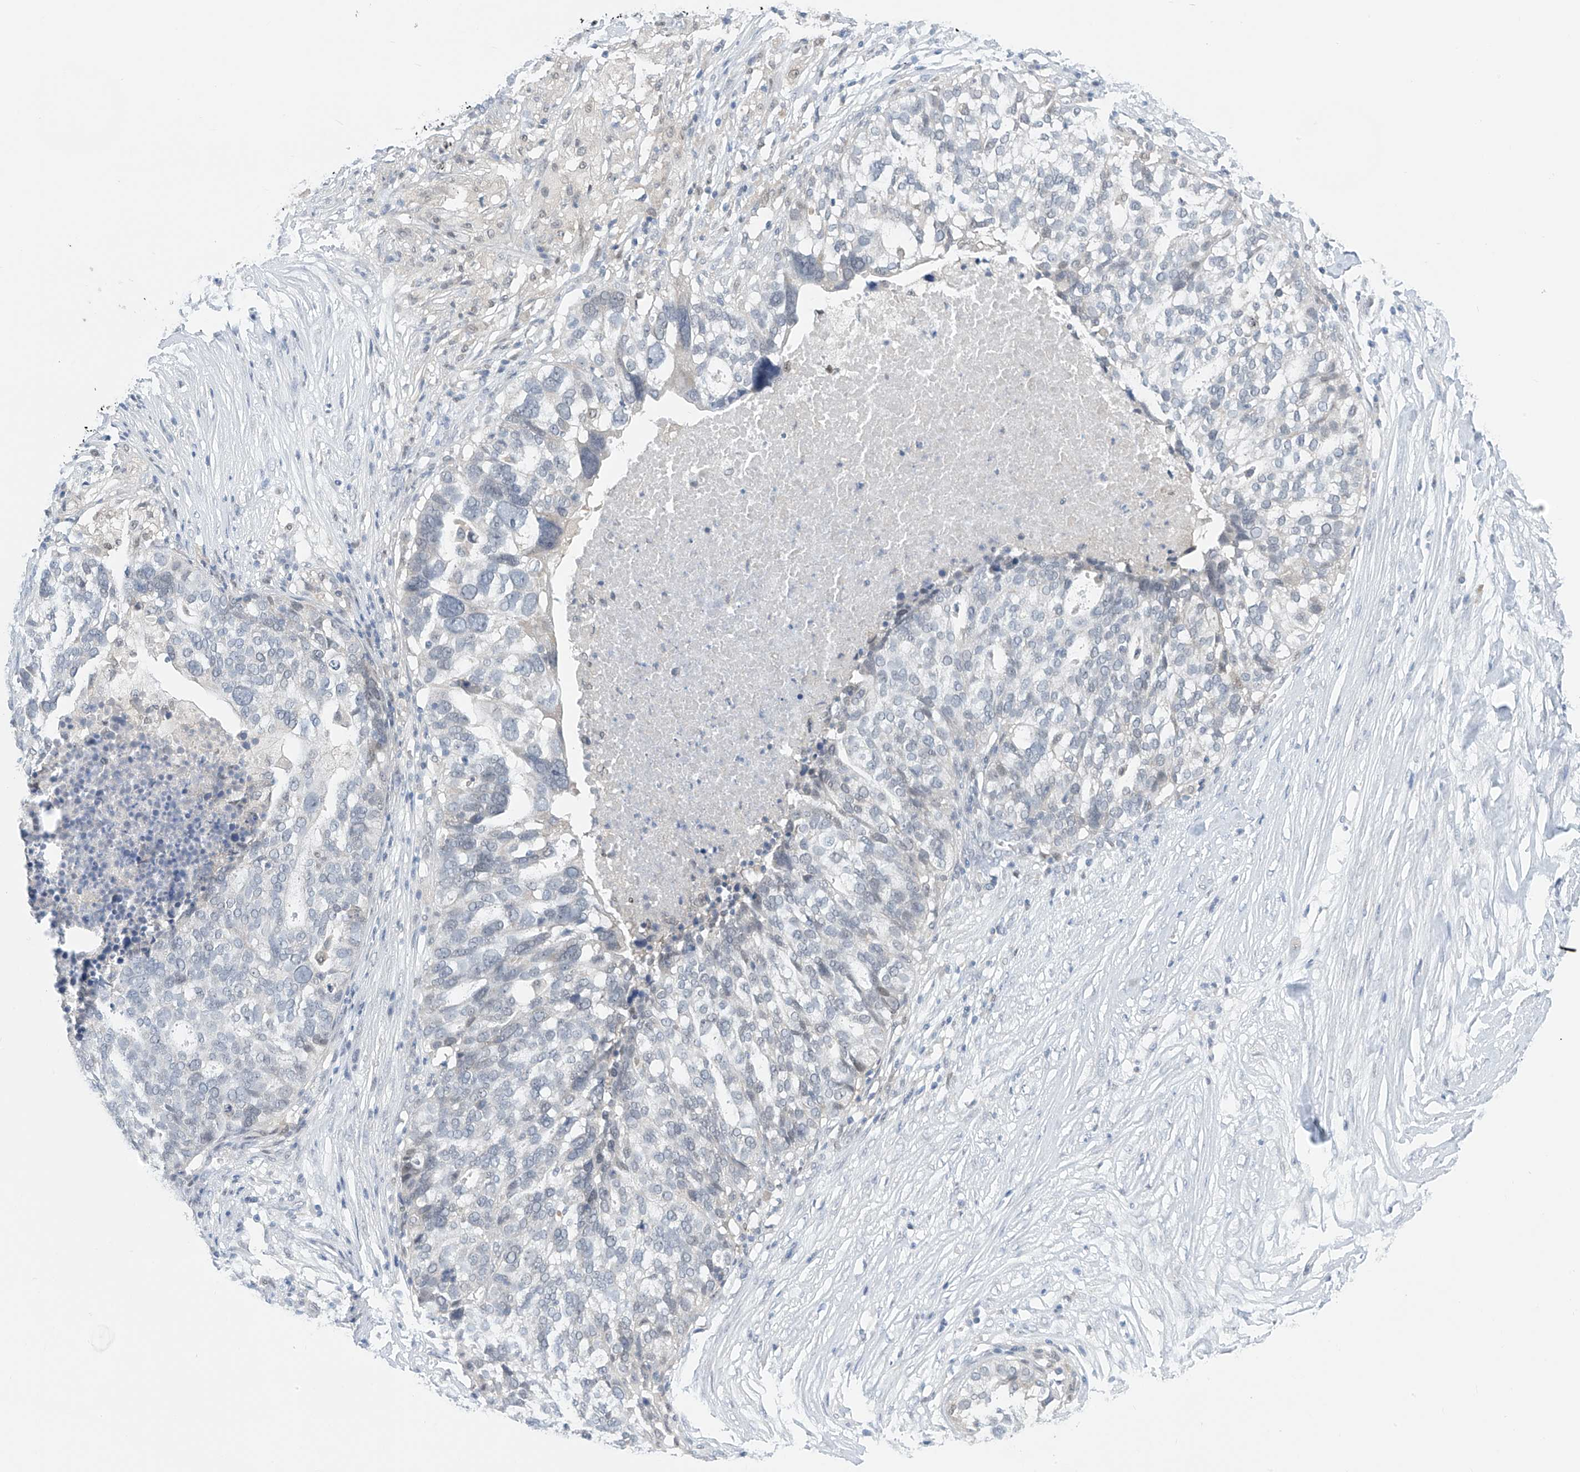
{"staining": {"intensity": "negative", "quantity": "none", "location": "none"}, "tissue": "ovarian cancer", "cell_type": "Tumor cells", "image_type": "cancer", "snomed": [{"axis": "morphology", "description": "Cystadenocarcinoma, serous, NOS"}, {"axis": "topography", "description": "Ovary"}], "caption": "This is an immunohistochemistry micrograph of ovarian serous cystadenocarcinoma. There is no expression in tumor cells.", "gene": "APLF", "patient": {"sex": "female", "age": 59}}